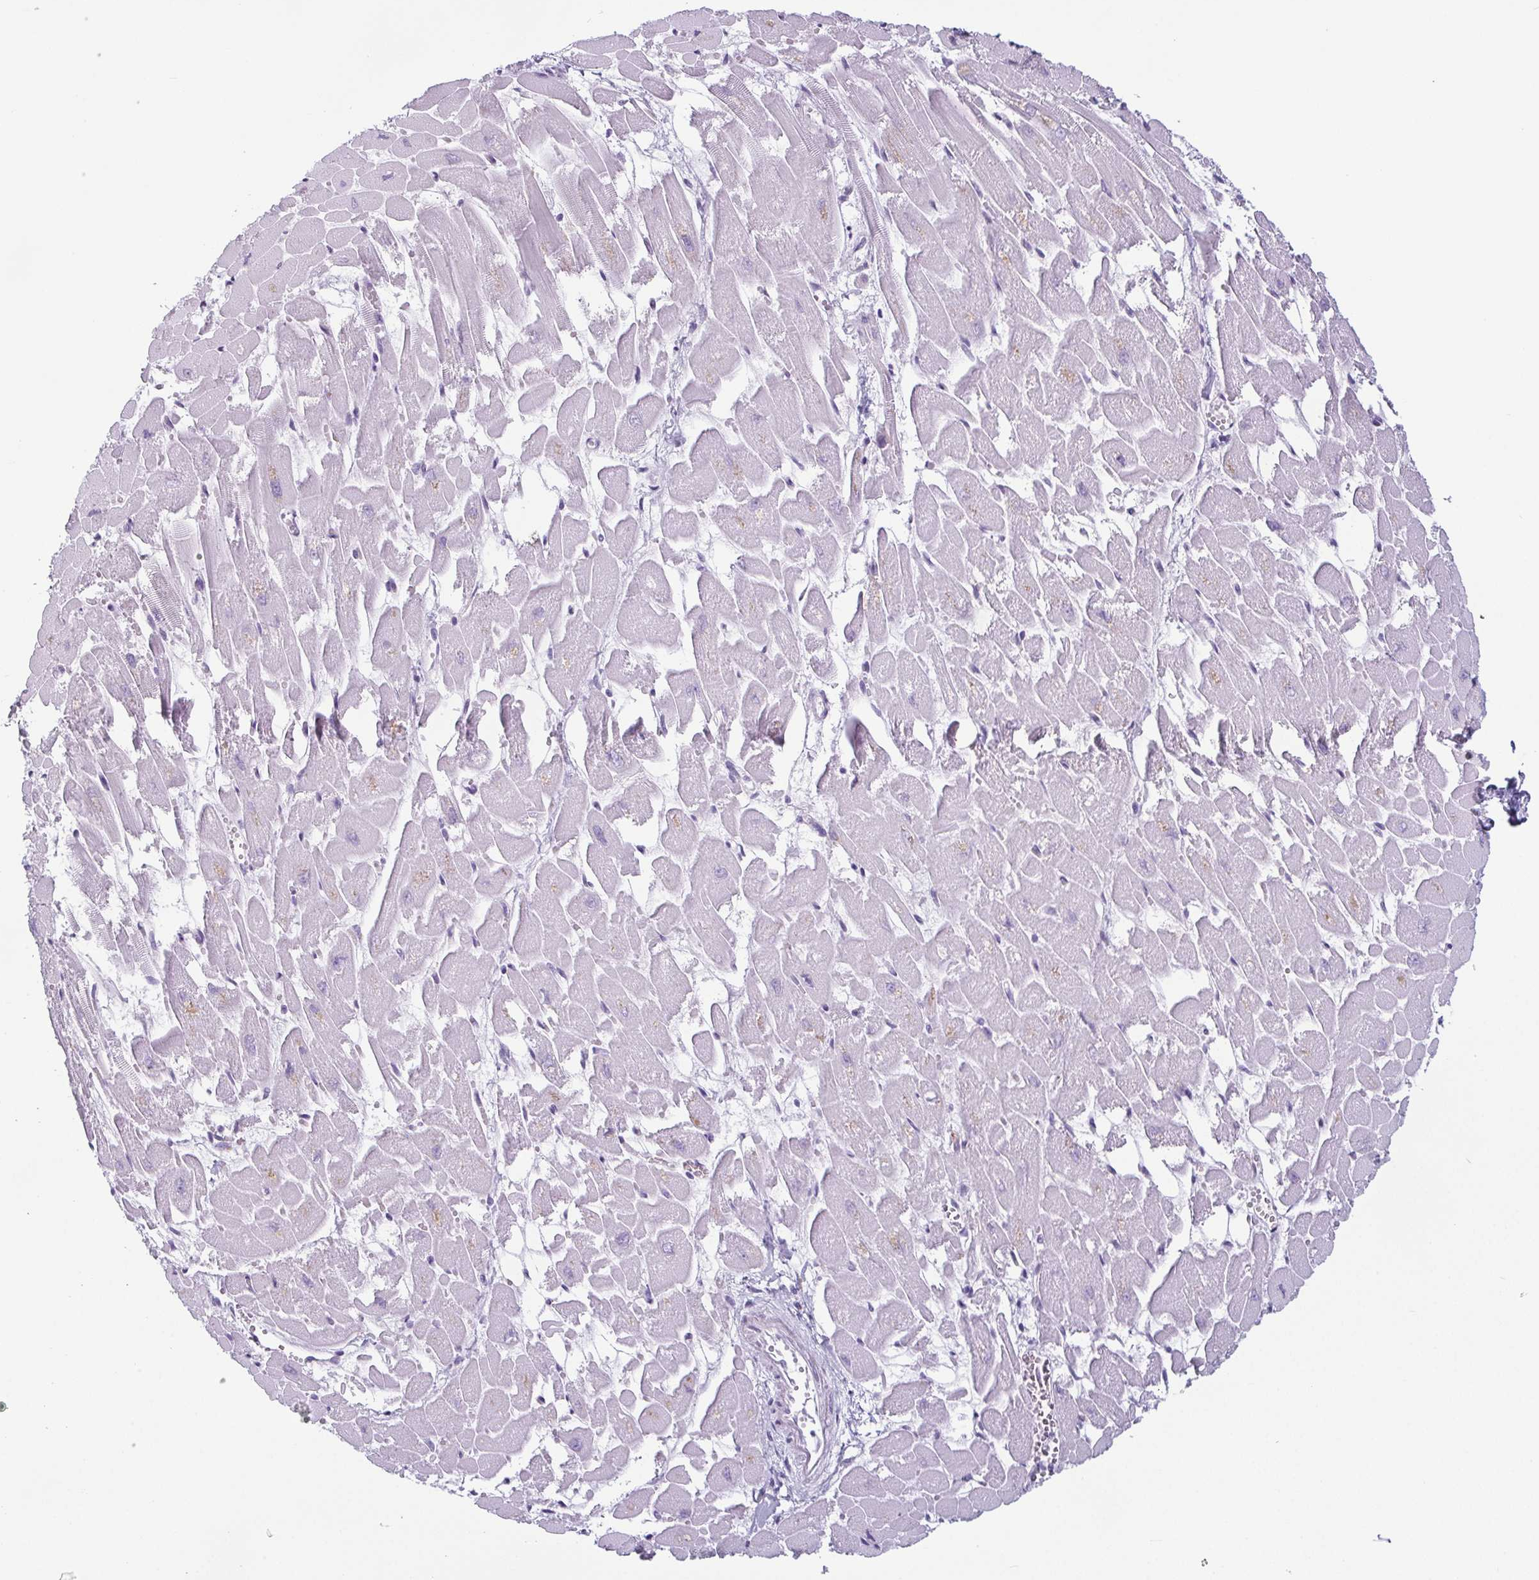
{"staining": {"intensity": "negative", "quantity": "none", "location": "none"}, "tissue": "heart muscle", "cell_type": "Cardiomyocytes", "image_type": "normal", "snomed": [{"axis": "morphology", "description": "Normal tissue, NOS"}, {"axis": "topography", "description": "Heart"}], "caption": "Image shows no protein positivity in cardiomyocytes of unremarkable heart muscle. (DAB immunohistochemistry visualized using brightfield microscopy, high magnification).", "gene": "KRT78", "patient": {"sex": "female", "age": 52}}